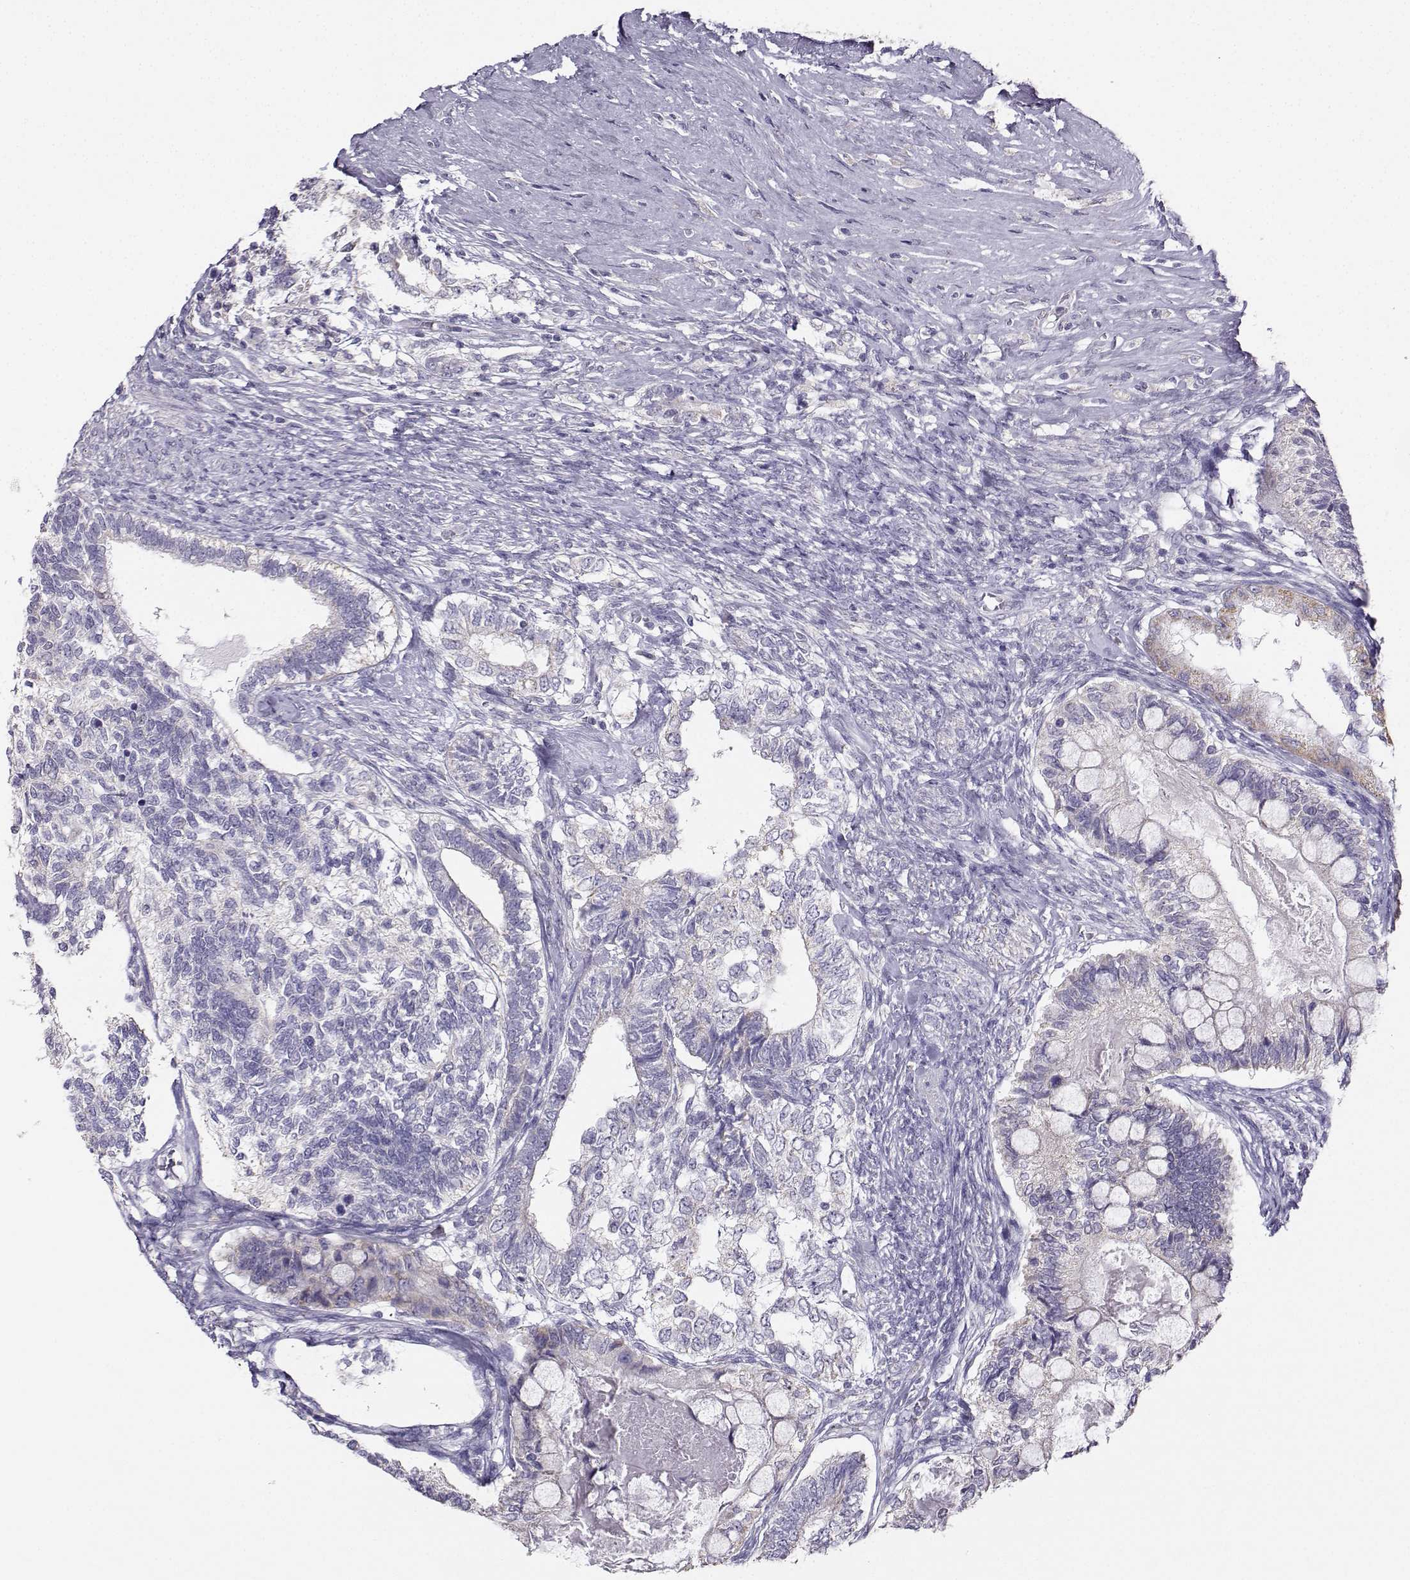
{"staining": {"intensity": "negative", "quantity": "none", "location": "none"}, "tissue": "testis cancer", "cell_type": "Tumor cells", "image_type": "cancer", "snomed": [{"axis": "morphology", "description": "Seminoma, NOS"}, {"axis": "morphology", "description": "Carcinoma, Embryonal, NOS"}, {"axis": "topography", "description": "Testis"}], "caption": "A histopathology image of human testis cancer is negative for staining in tumor cells.", "gene": "AVP", "patient": {"sex": "male", "age": 41}}